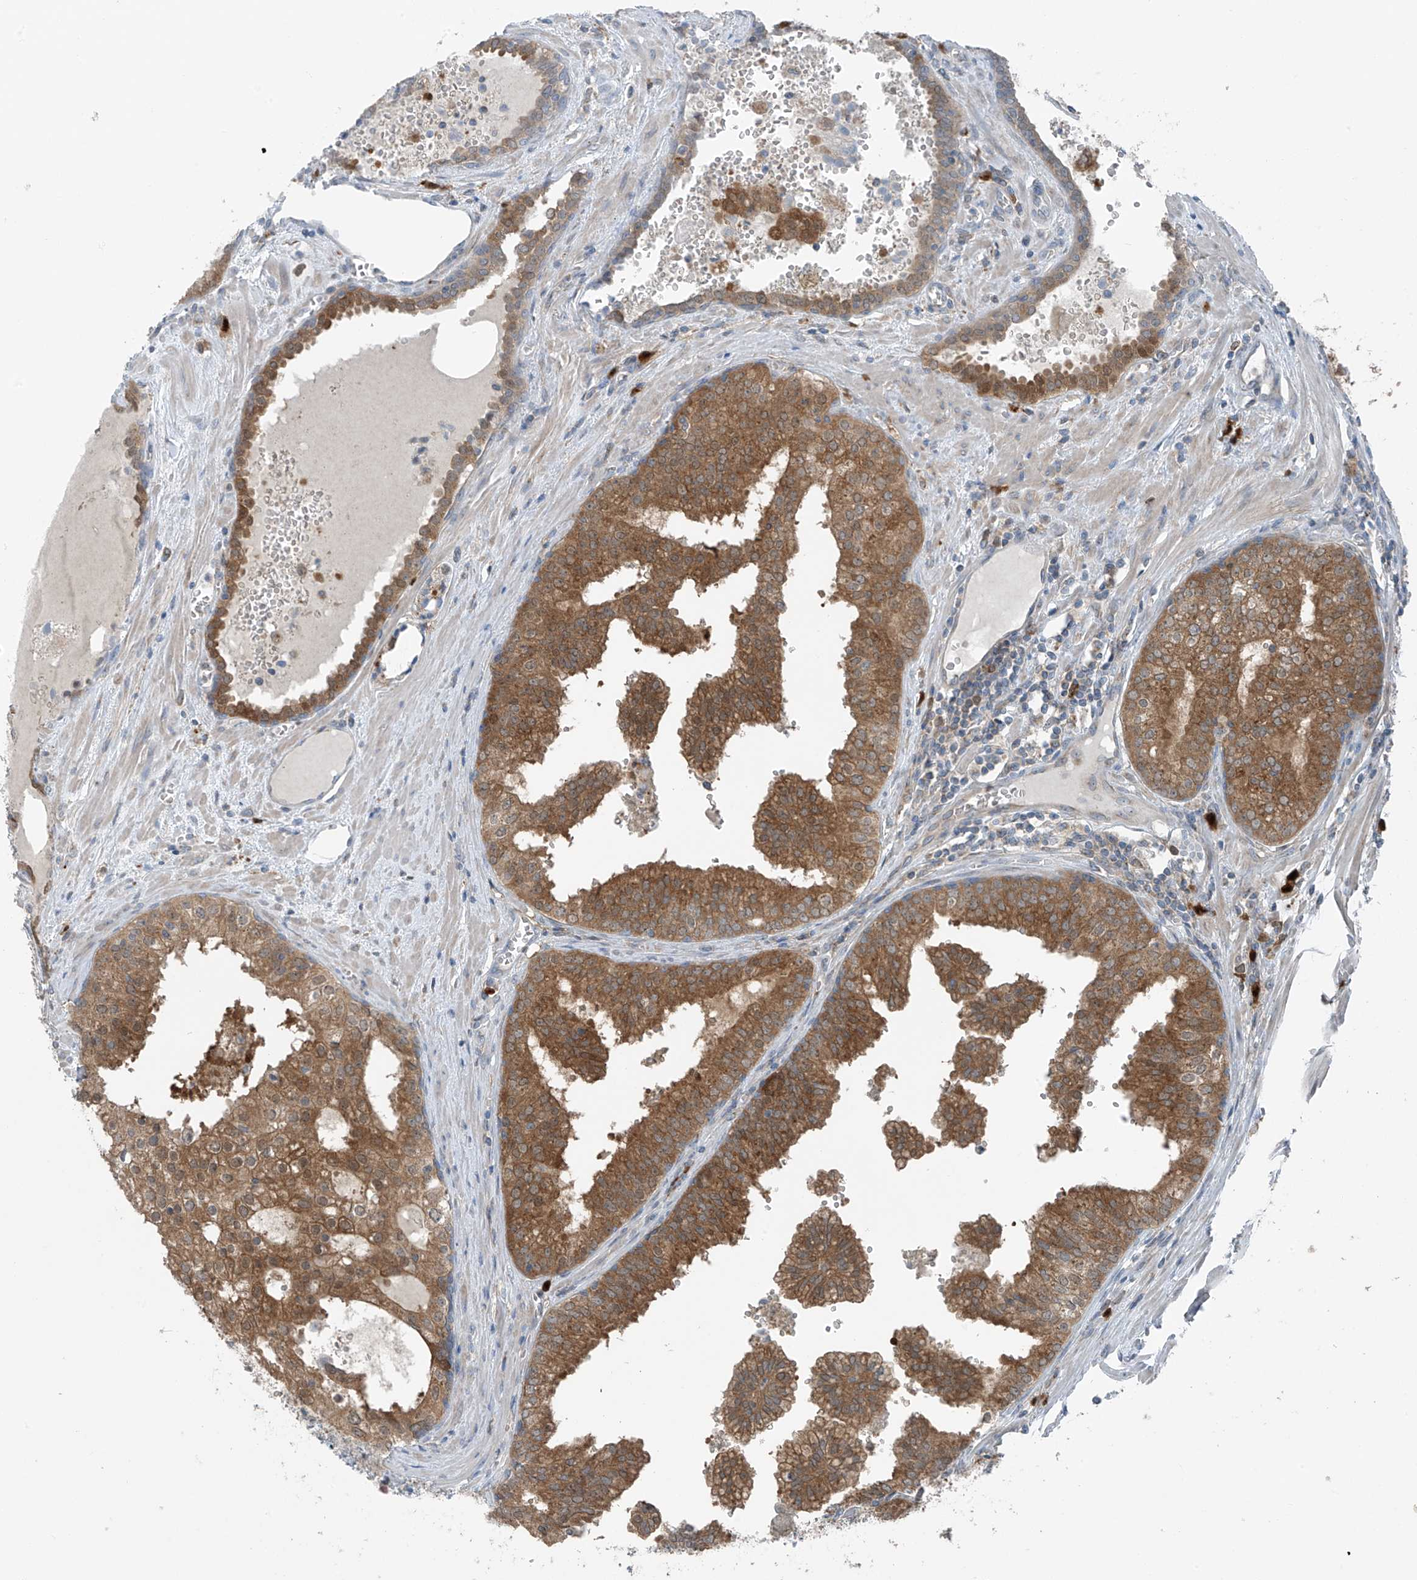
{"staining": {"intensity": "moderate", "quantity": ">75%", "location": "cytoplasmic/membranous"}, "tissue": "prostate cancer", "cell_type": "Tumor cells", "image_type": "cancer", "snomed": [{"axis": "morphology", "description": "Adenocarcinoma, High grade"}, {"axis": "topography", "description": "Prostate"}], "caption": "This histopathology image shows immunohistochemistry (IHC) staining of human prostate cancer, with medium moderate cytoplasmic/membranous positivity in about >75% of tumor cells.", "gene": "SLC12A6", "patient": {"sex": "male", "age": 68}}